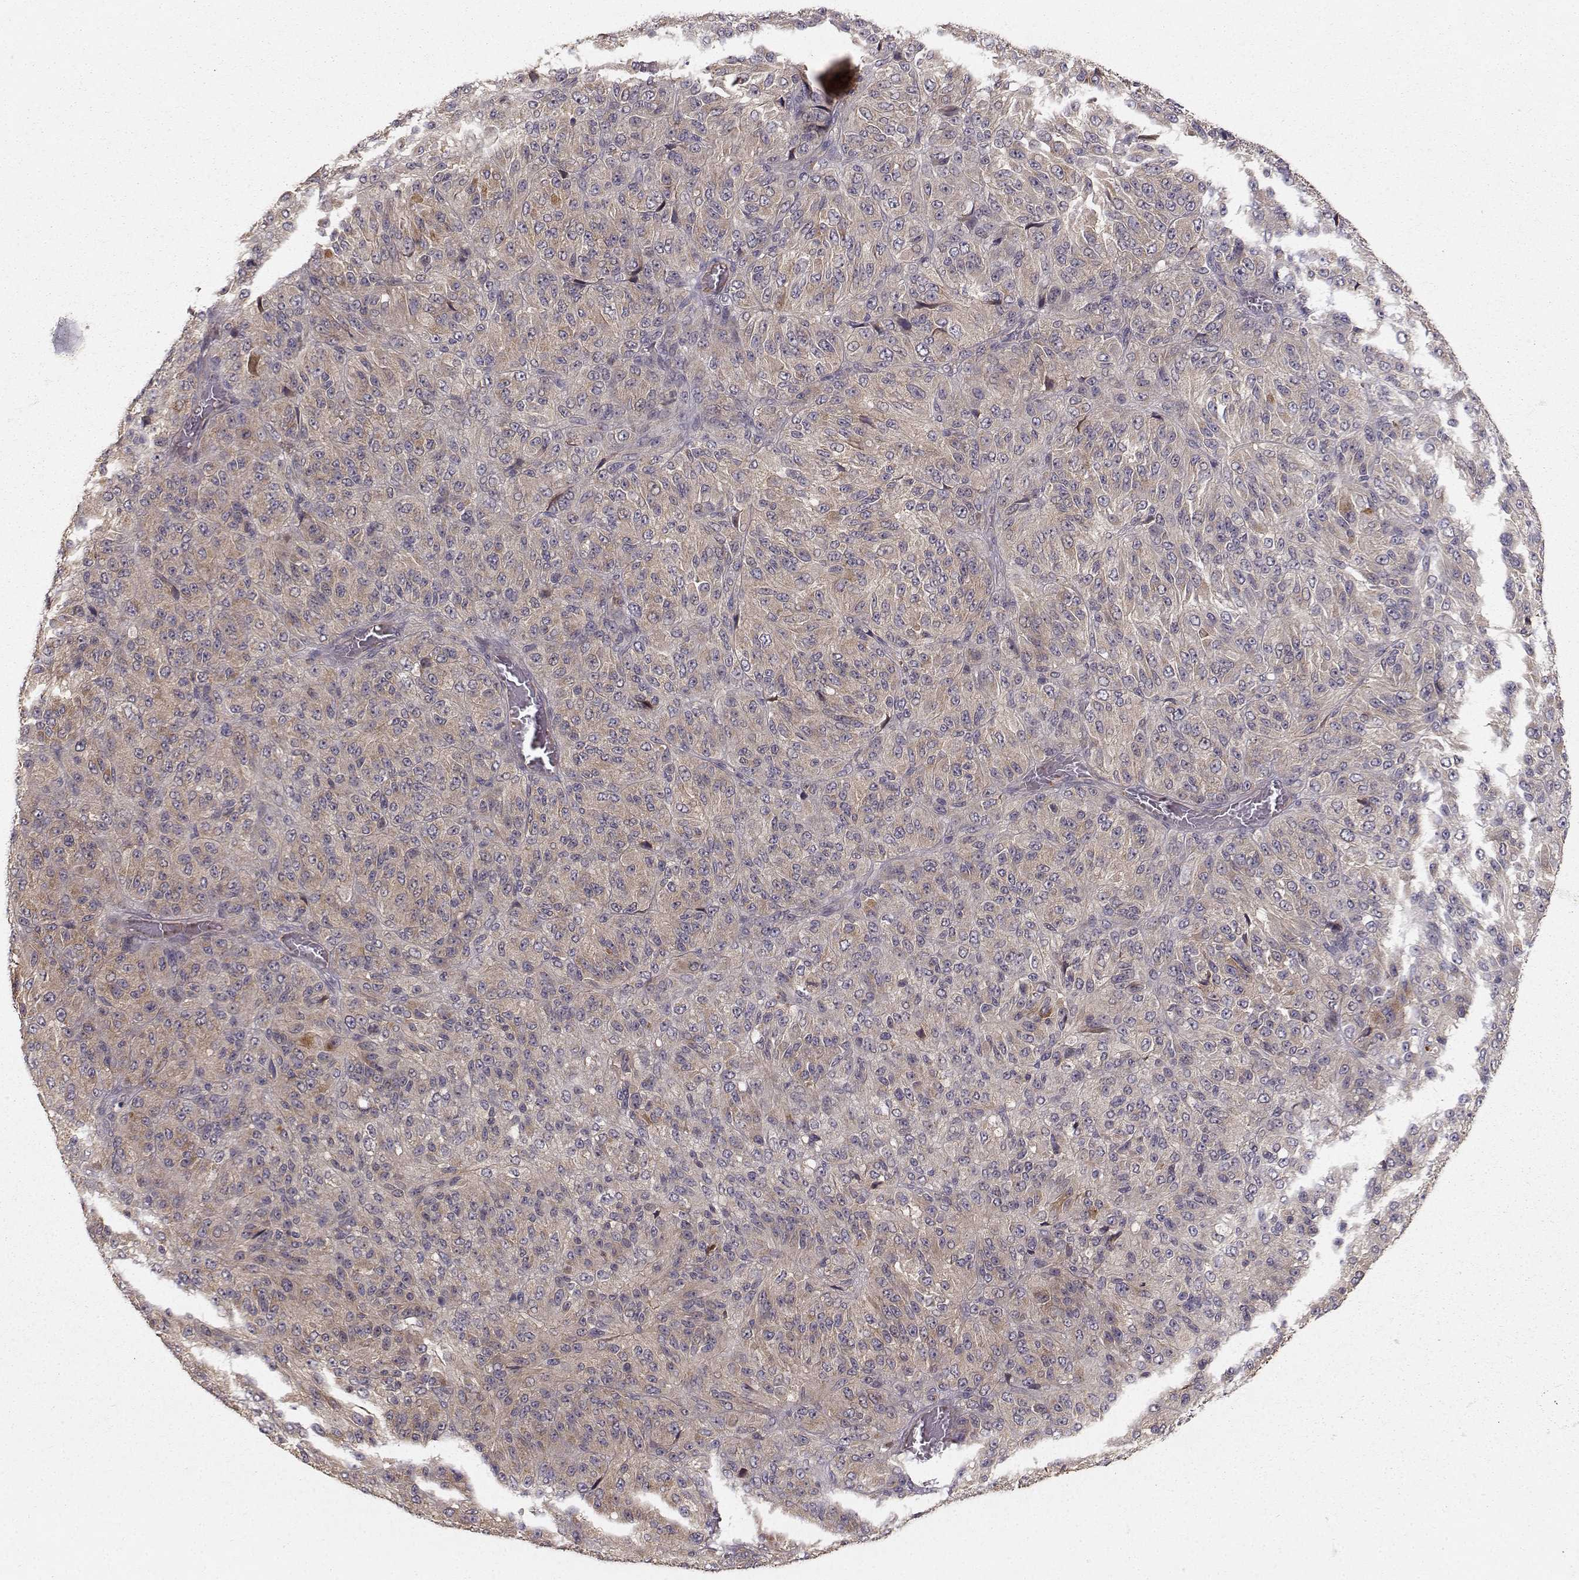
{"staining": {"intensity": "moderate", "quantity": "25%-75%", "location": "cytoplasmic/membranous"}, "tissue": "melanoma", "cell_type": "Tumor cells", "image_type": "cancer", "snomed": [{"axis": "morphology", "description": "Malignant melanoma, Metastatic site"}, {"axis": "topography", "description": "Brain"}], "caption": "This histopathology image exhibits immunohistochemistry (IHC) staining of malignant melanoma (metastatic site), with medium moderate cytoplasmic/membranous expression in about 25%-75% of tumor cells.", "gene": "WNT6", "patient": {"sex": "female", "age": 56}}